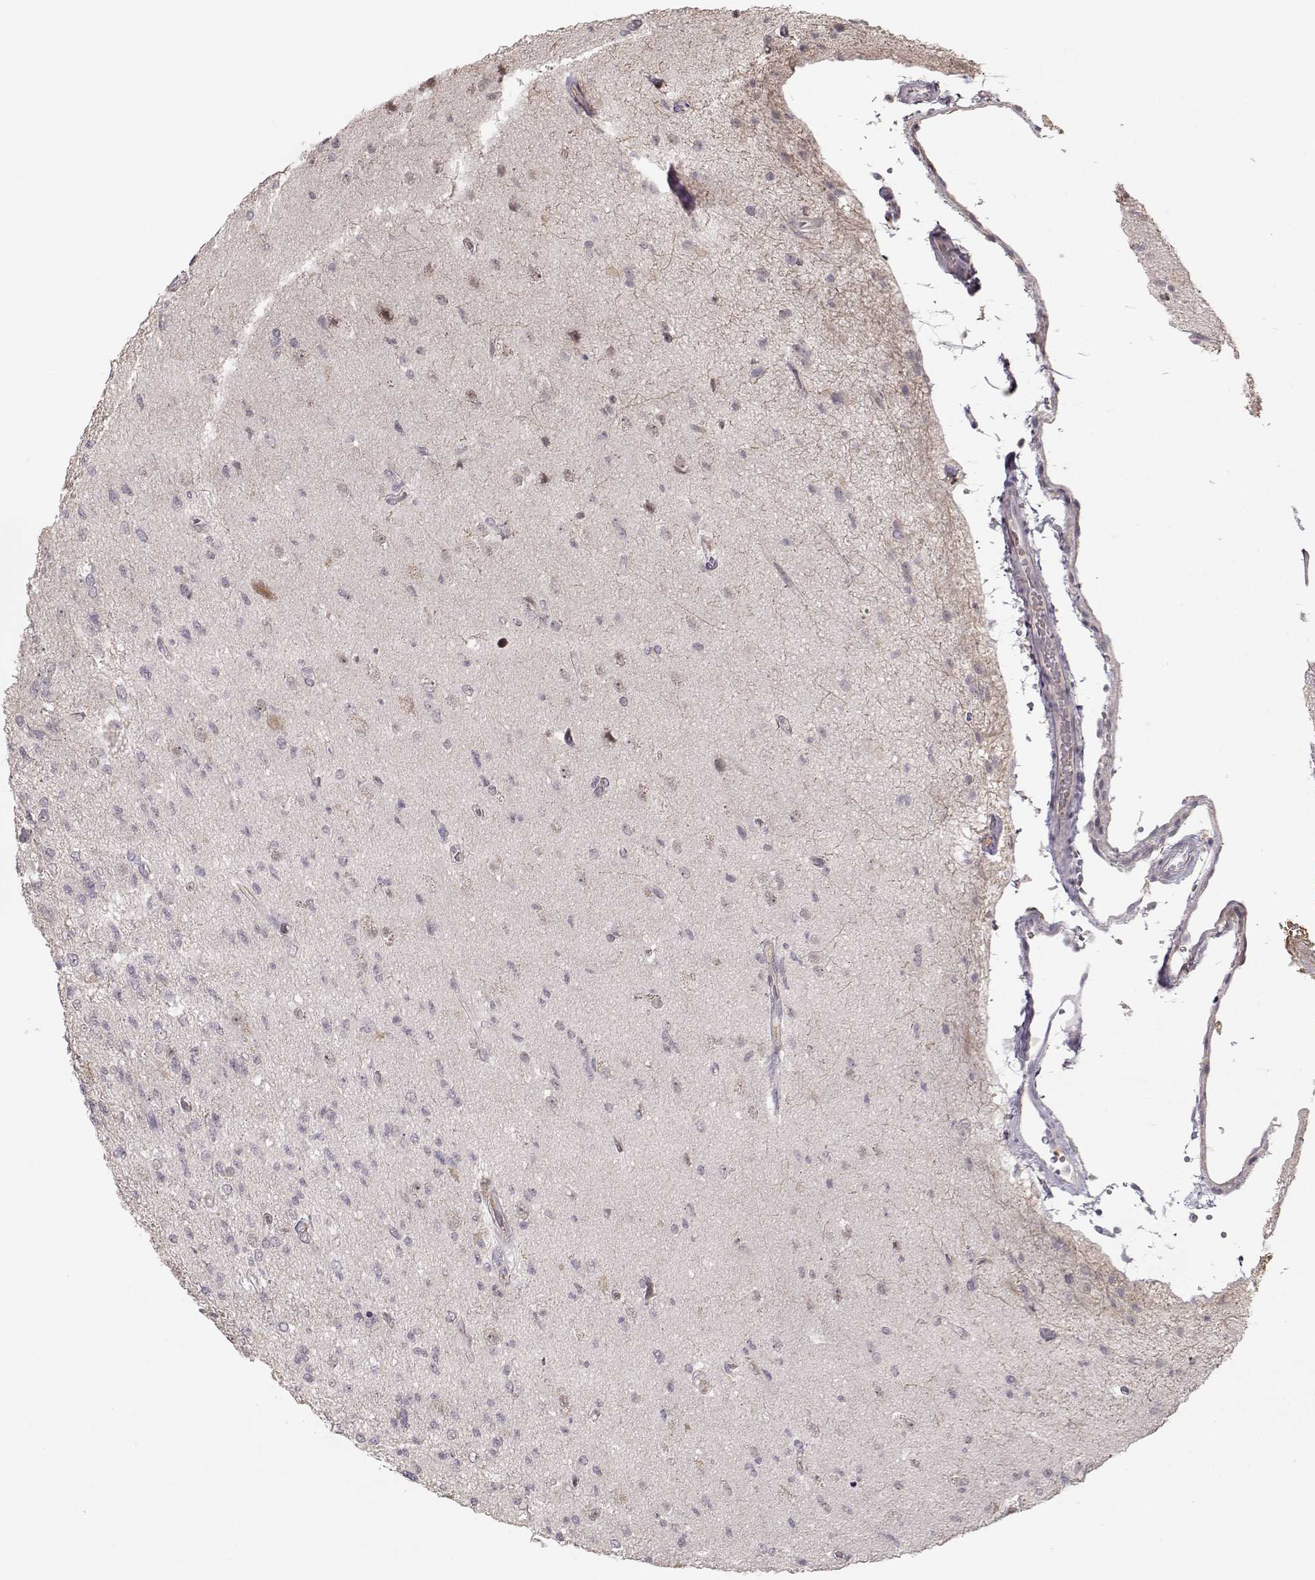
{"staining": {"intensity": "negative", "quantity": "none", "location": "none"}, "tissue": "glioma", "cell_type": "Tumor cells", "image_type": "cancer", "snomed": [{"axis": "morphology", "description": "Glioma, malignant, High grade"}, {"axis": "topography", "description": "Brain"}], "caption": "Tumor cells show no significant protein staining in high-grade glioma (malignant).", "gene": "PNMT", "patient": {"sex": "male", "age": 56}}